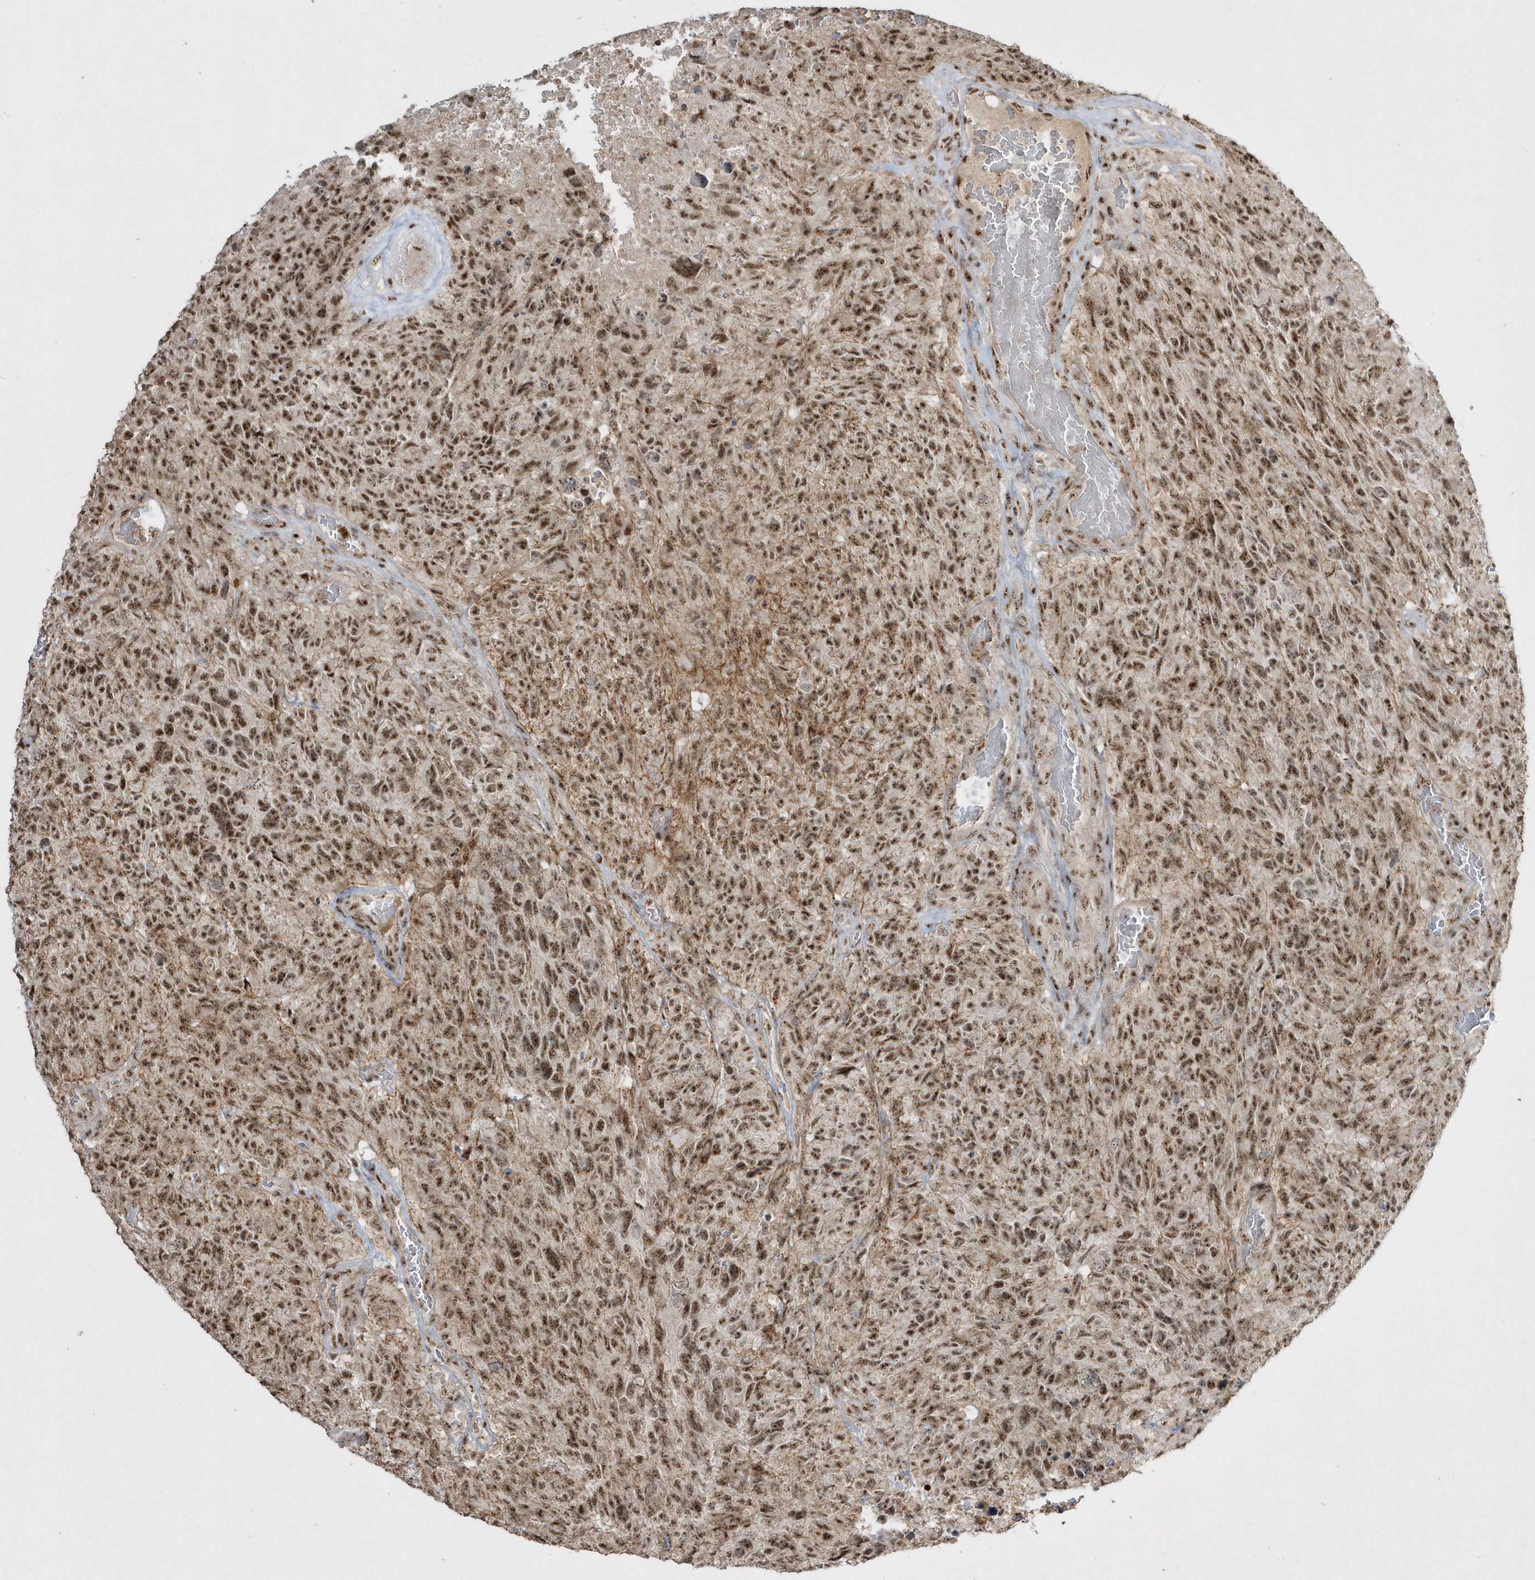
{"staining": {"intensity": "strong", "quantity": ">75%", "location": "nuclear"}, "tissue": "glioma", "cell_type": "Tumor cells", "image_type": "cancer", "snomed": [{"axis": "morphology", "description": "Glioma, malignant, High grade"}, {"axis": "topography", "description": "Brain"}], "caption": "Brown immunohistochemical staining in glioma demonstrates strong nuclear expression in about >75% of tumor cells. (brown staining indicates protein expression, while blue staining denotes nuclei).", "gene": "POLR3B", "patient": {"sex": "male", "age": 69}}